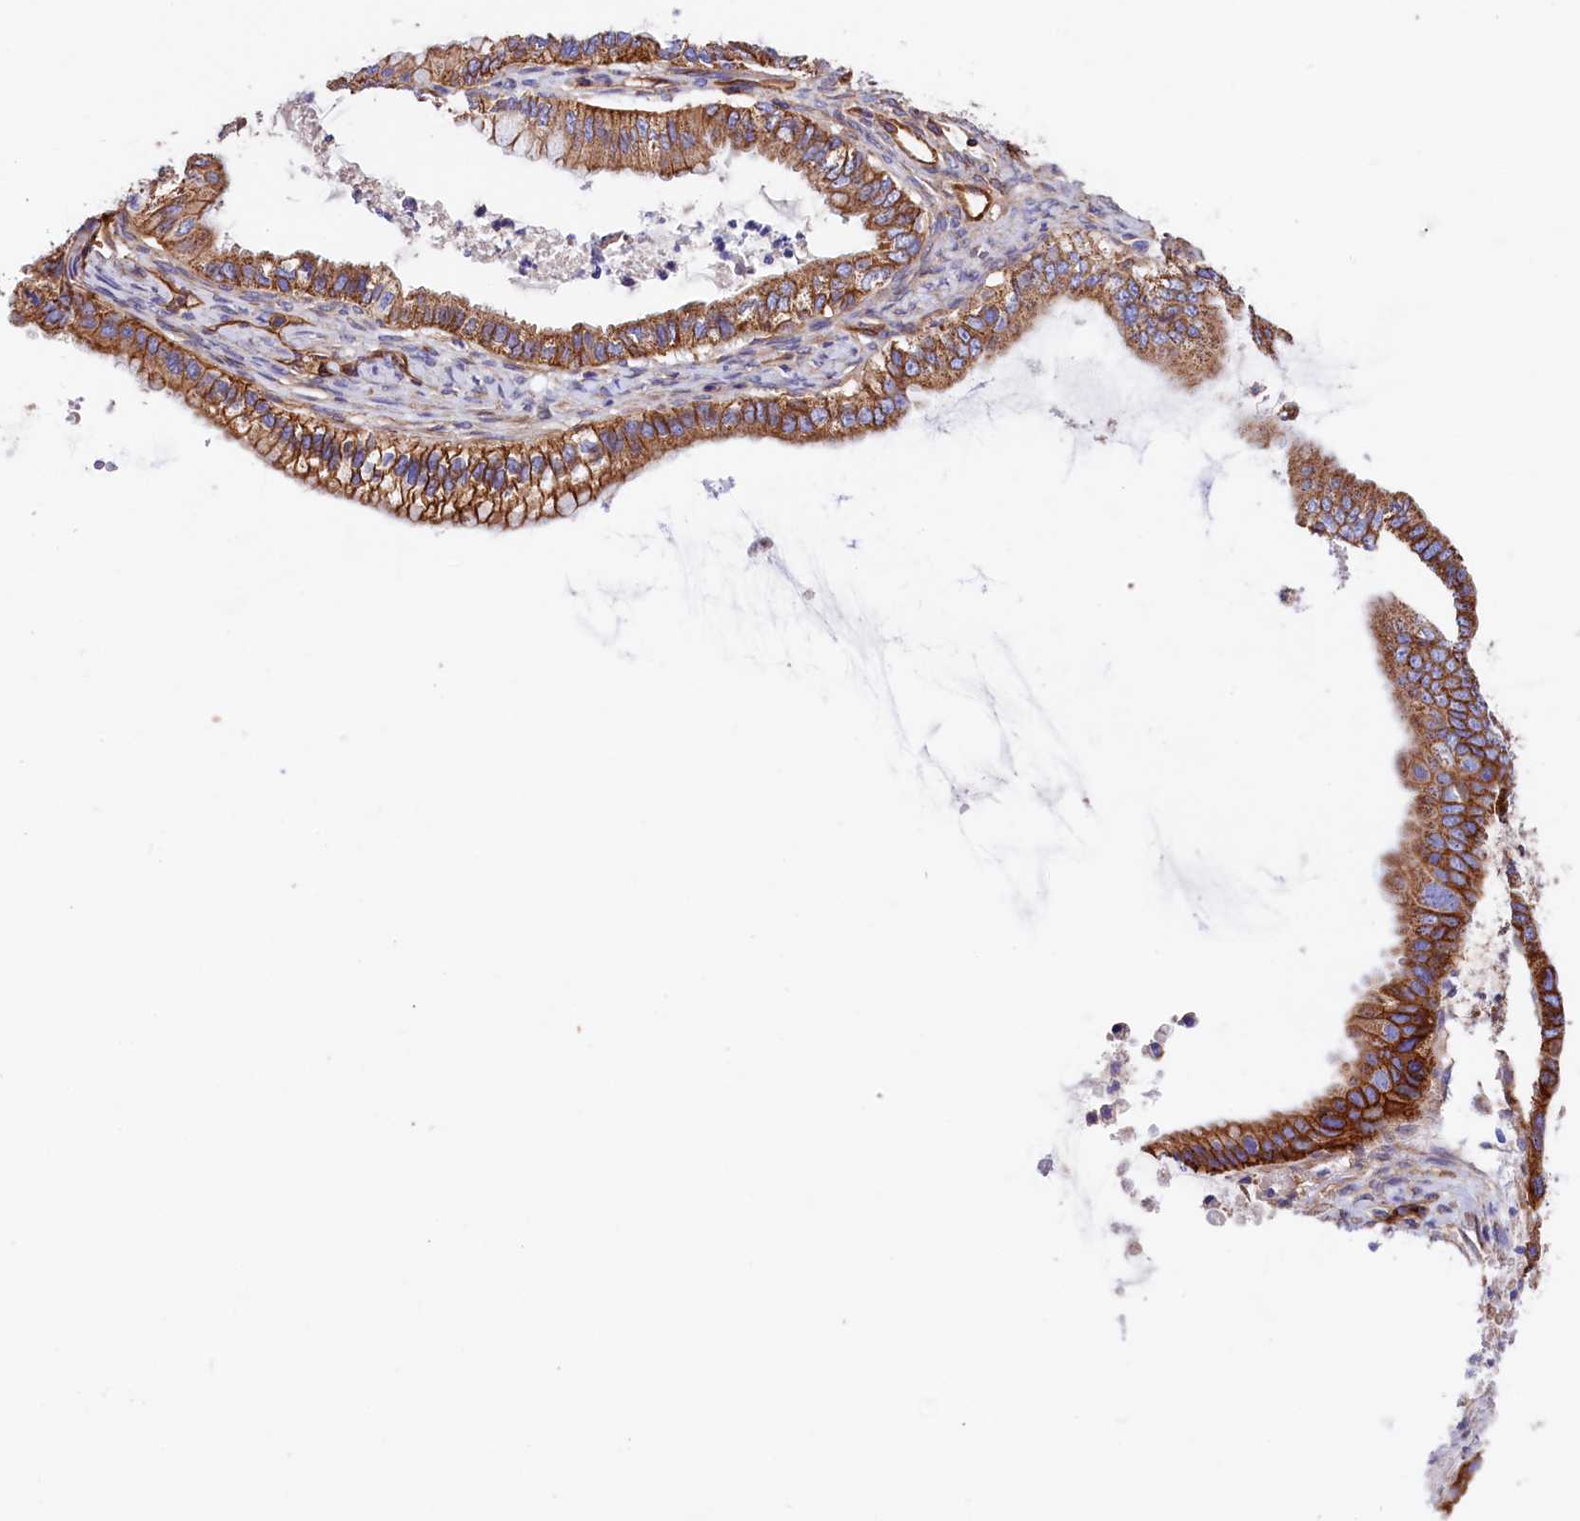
{"staining": {"intensity": "strong", "quantity": ">75%", "location": "cytoplasmic/membranous"}, "tissue": "ovarian cancer", "cell_type": "Tumor cells", "image_type": "cancer", "snomed": [{"axis": "morphology", "description": "Cystadenocarcinoma, mucinous, NOS"}, {"axis": "topography", "description": "Ovary"}], "caption": "A high-resolution image shows immunohistochemistry staining of mucinous cystadenocarcinoma (ovarian), which reveals strong cytoplasmic/membranous staining in approximately >75% of tumor cells.", "gene": "ATP2B4", "patient": {"sex": "female", "age": 80}}